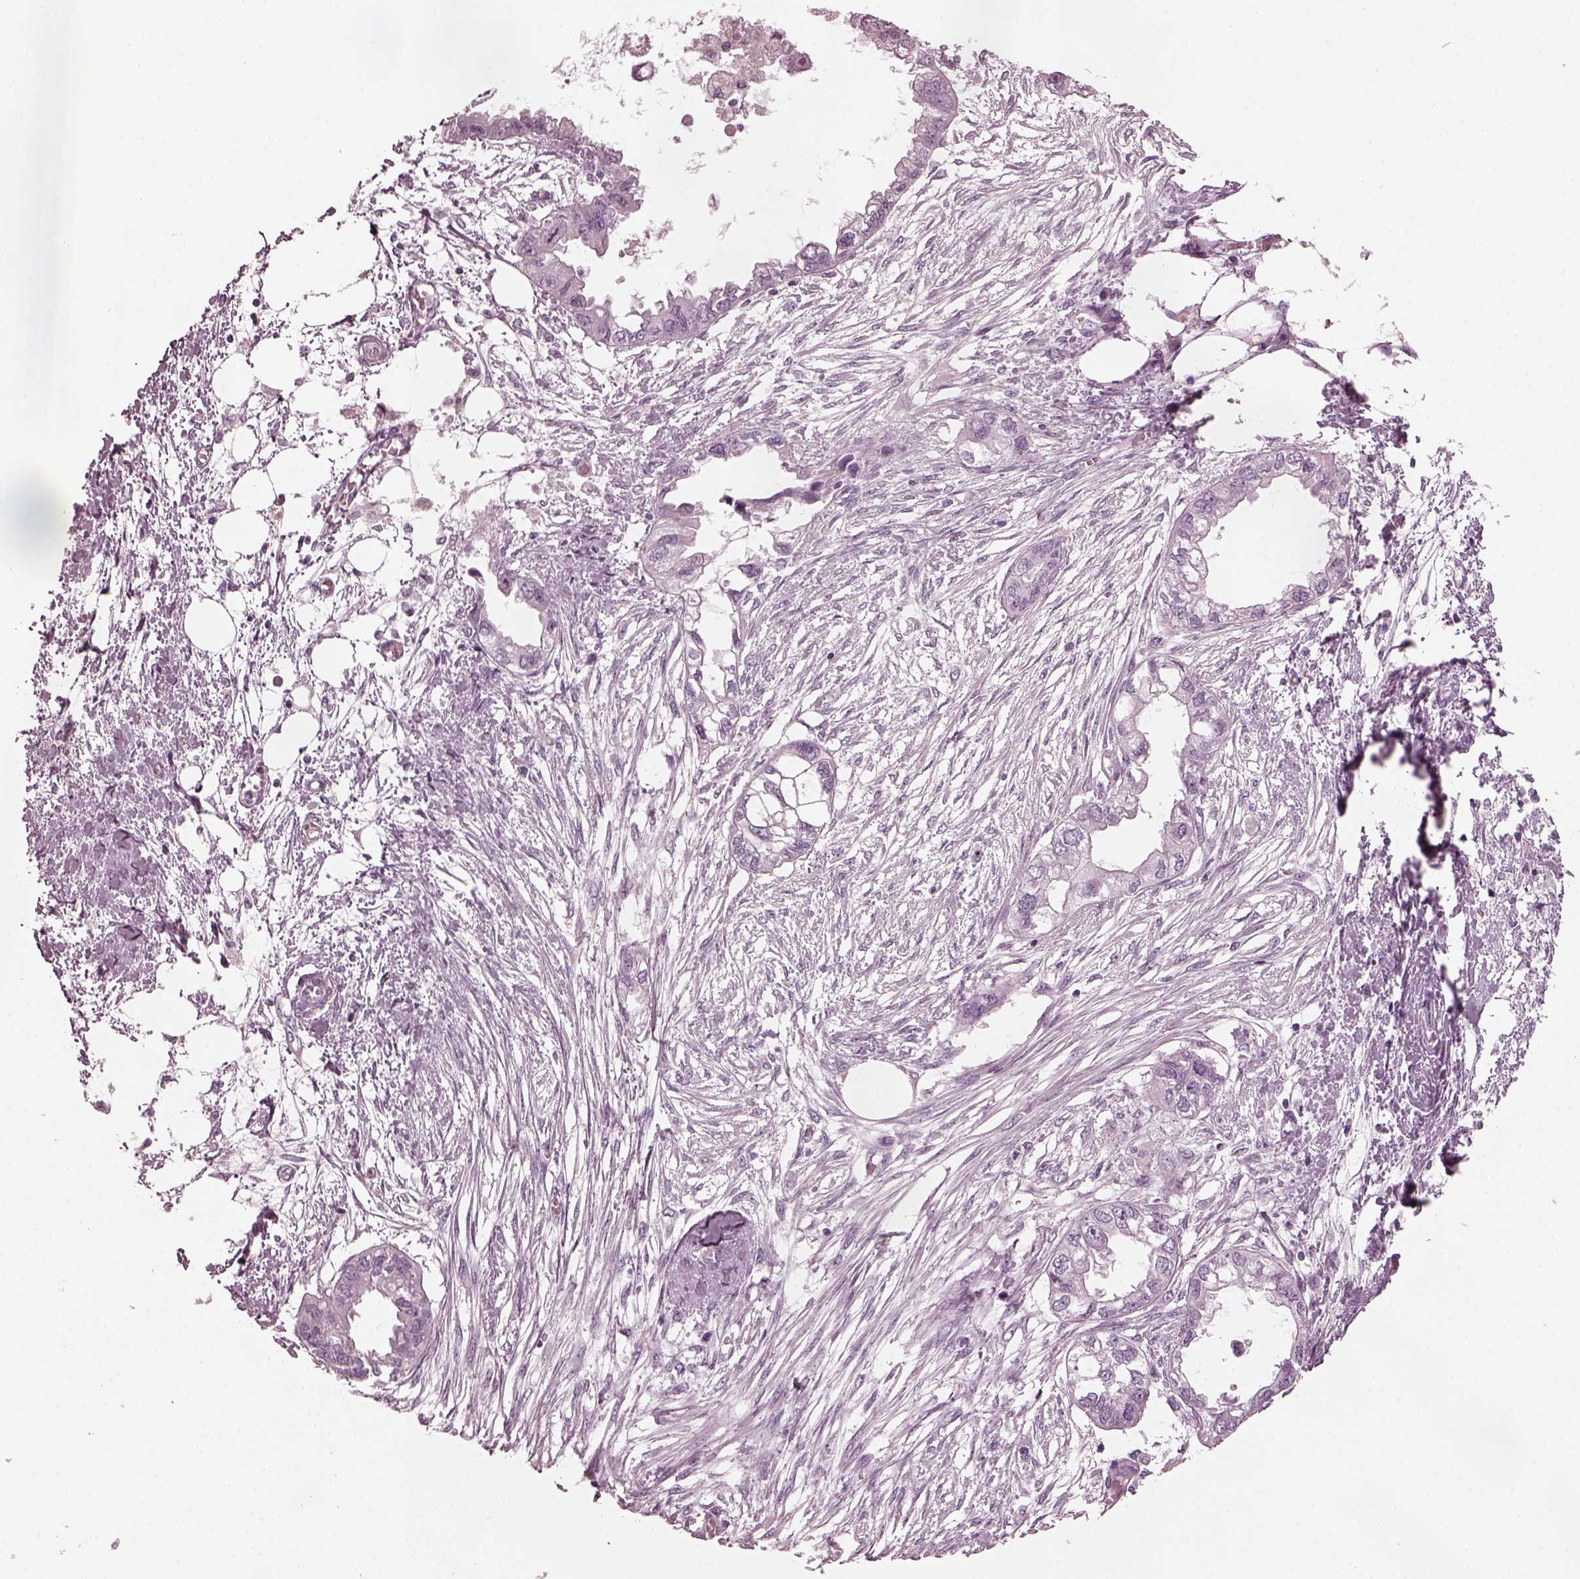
{"staining": {"intensity": "negative", "quantity": "none", "location": "none"}, "tissue": "endometrial cancer", "cell_type": "Tumor cells", "image_type": "cancer", "snomed": [{"axis": "morphology", "description": "Adenocarcinoma, NOS"}, {"axis": "morphology", "description": "Adenocarcinoma, metastatic, NOS"}, {"axis": "topography", "description": "Adipose tissue"}, {"axis": "topography", "description": "Endometrium"}], "caption": "Tumor cells show no significant staining in endometrial cancer.", "gene": "SLC6A17", "patient": {"sex": "female", "age": 67}}